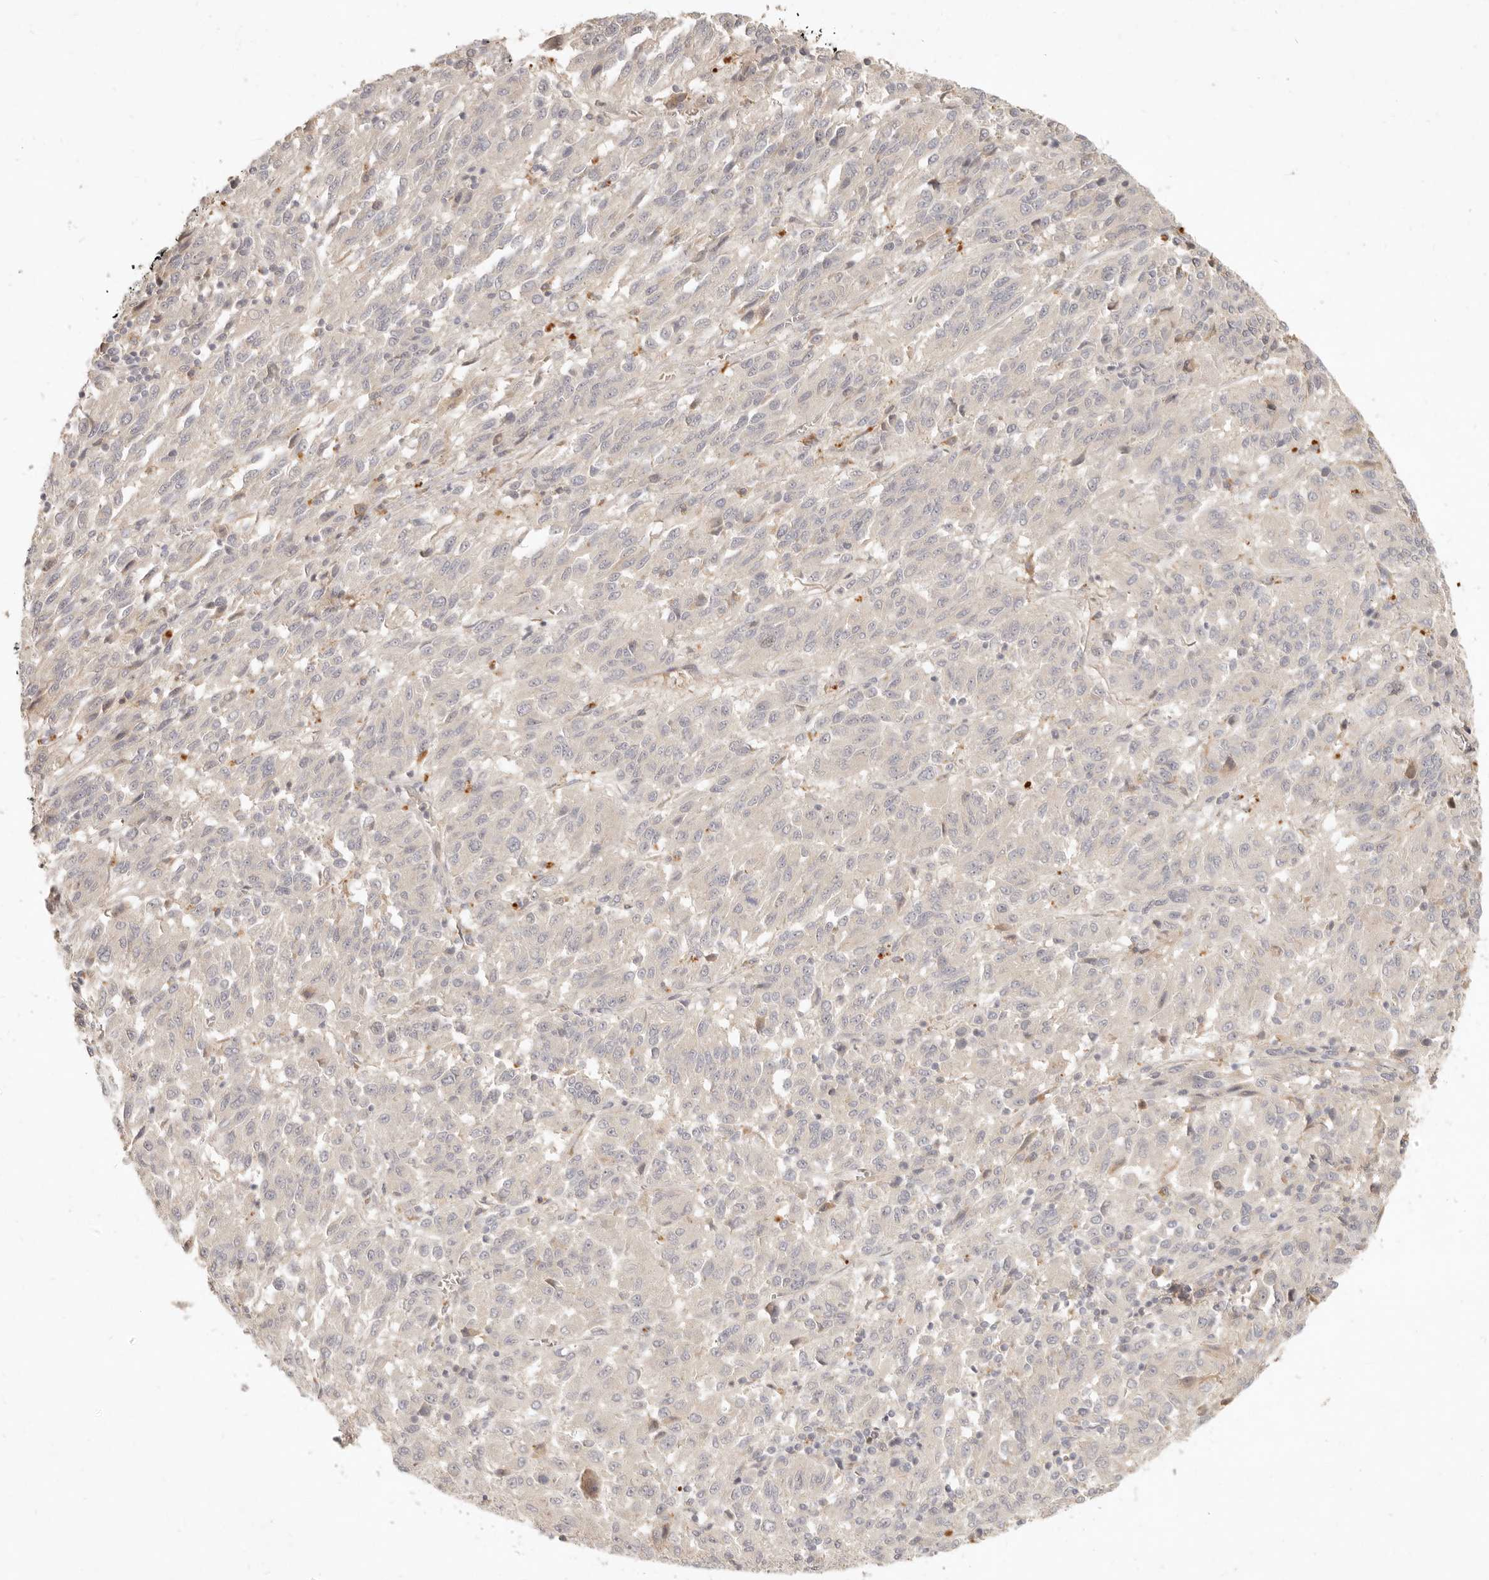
{"staining": {"intensity": "negative", "quantity": "none", "location": "none"}, "tissue": "melanoma", "cell_type": "Tumor cells", "image_type": "cancer", "snomed": [{"axis": "morphology", "description": "Malignant melanoma, Metastatic site"}, {"axis": "topography", "description": "Lung"}], "caption": "IHC photomicrograph of malignant melanoma (metastatic site) stained for a protein (brown), which demonstrates no staining in tumor cells.", "gene": "UBXN11", "patient": {"sex": "male", "age": 64}}